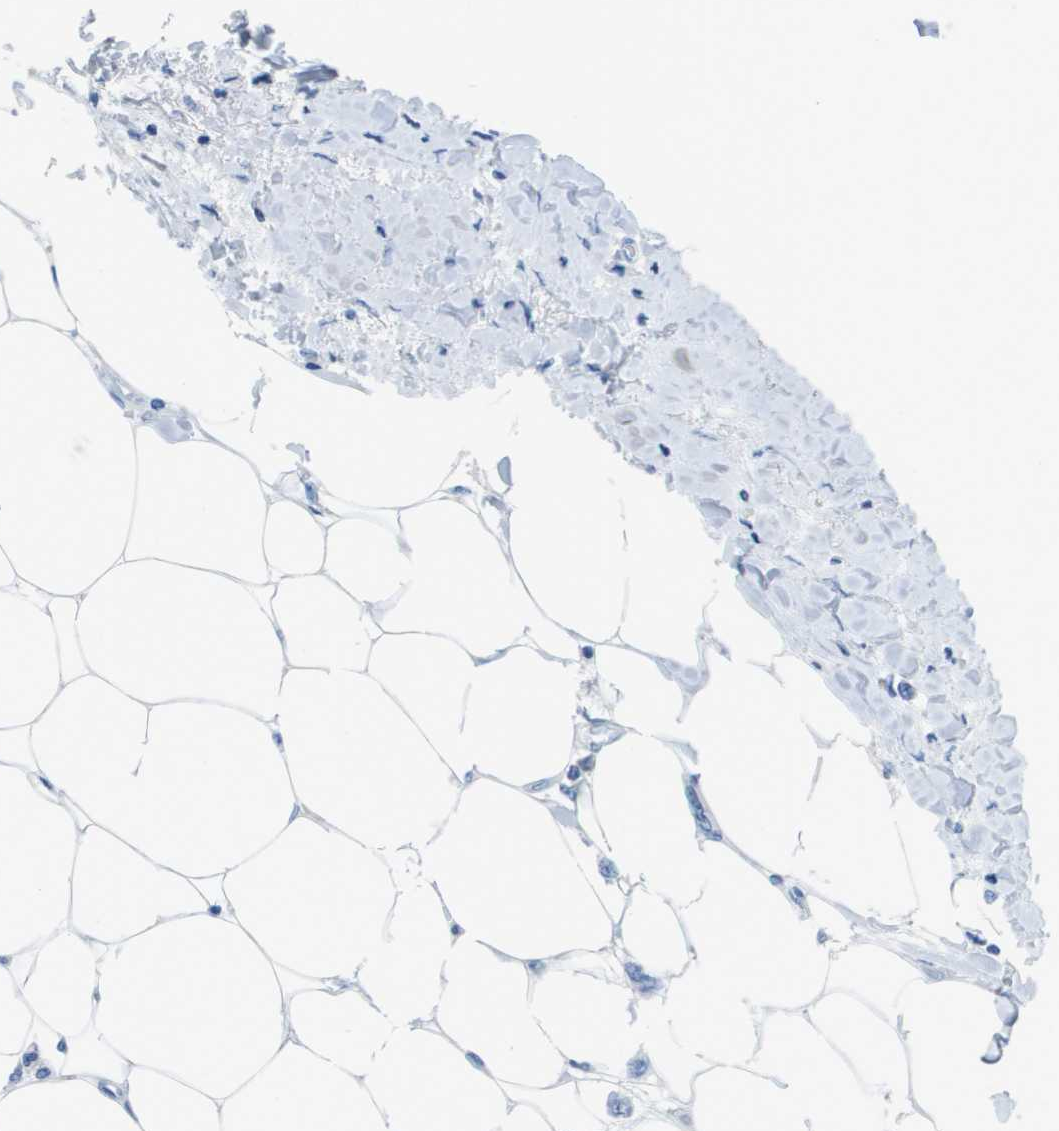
{"staining": {"intensity": "negative", "quantity": "none", "location": "none"}, "tissue": "breast cancer", "cell_type": "Tumor cells", "image_type": "cancer", "snomed": [{"axis": "morphology", "description": "Lobular carcinoma"}, {"axis": "topography", "description": "Breast"}], "caption": "An IHC micrograph of lobular carcinoma (breast) is shown. There is no staining in tumor cells of lobular carcinoma (breast).", "gene": "GPR18", "patient": {"sex": "female", "age": 51}}